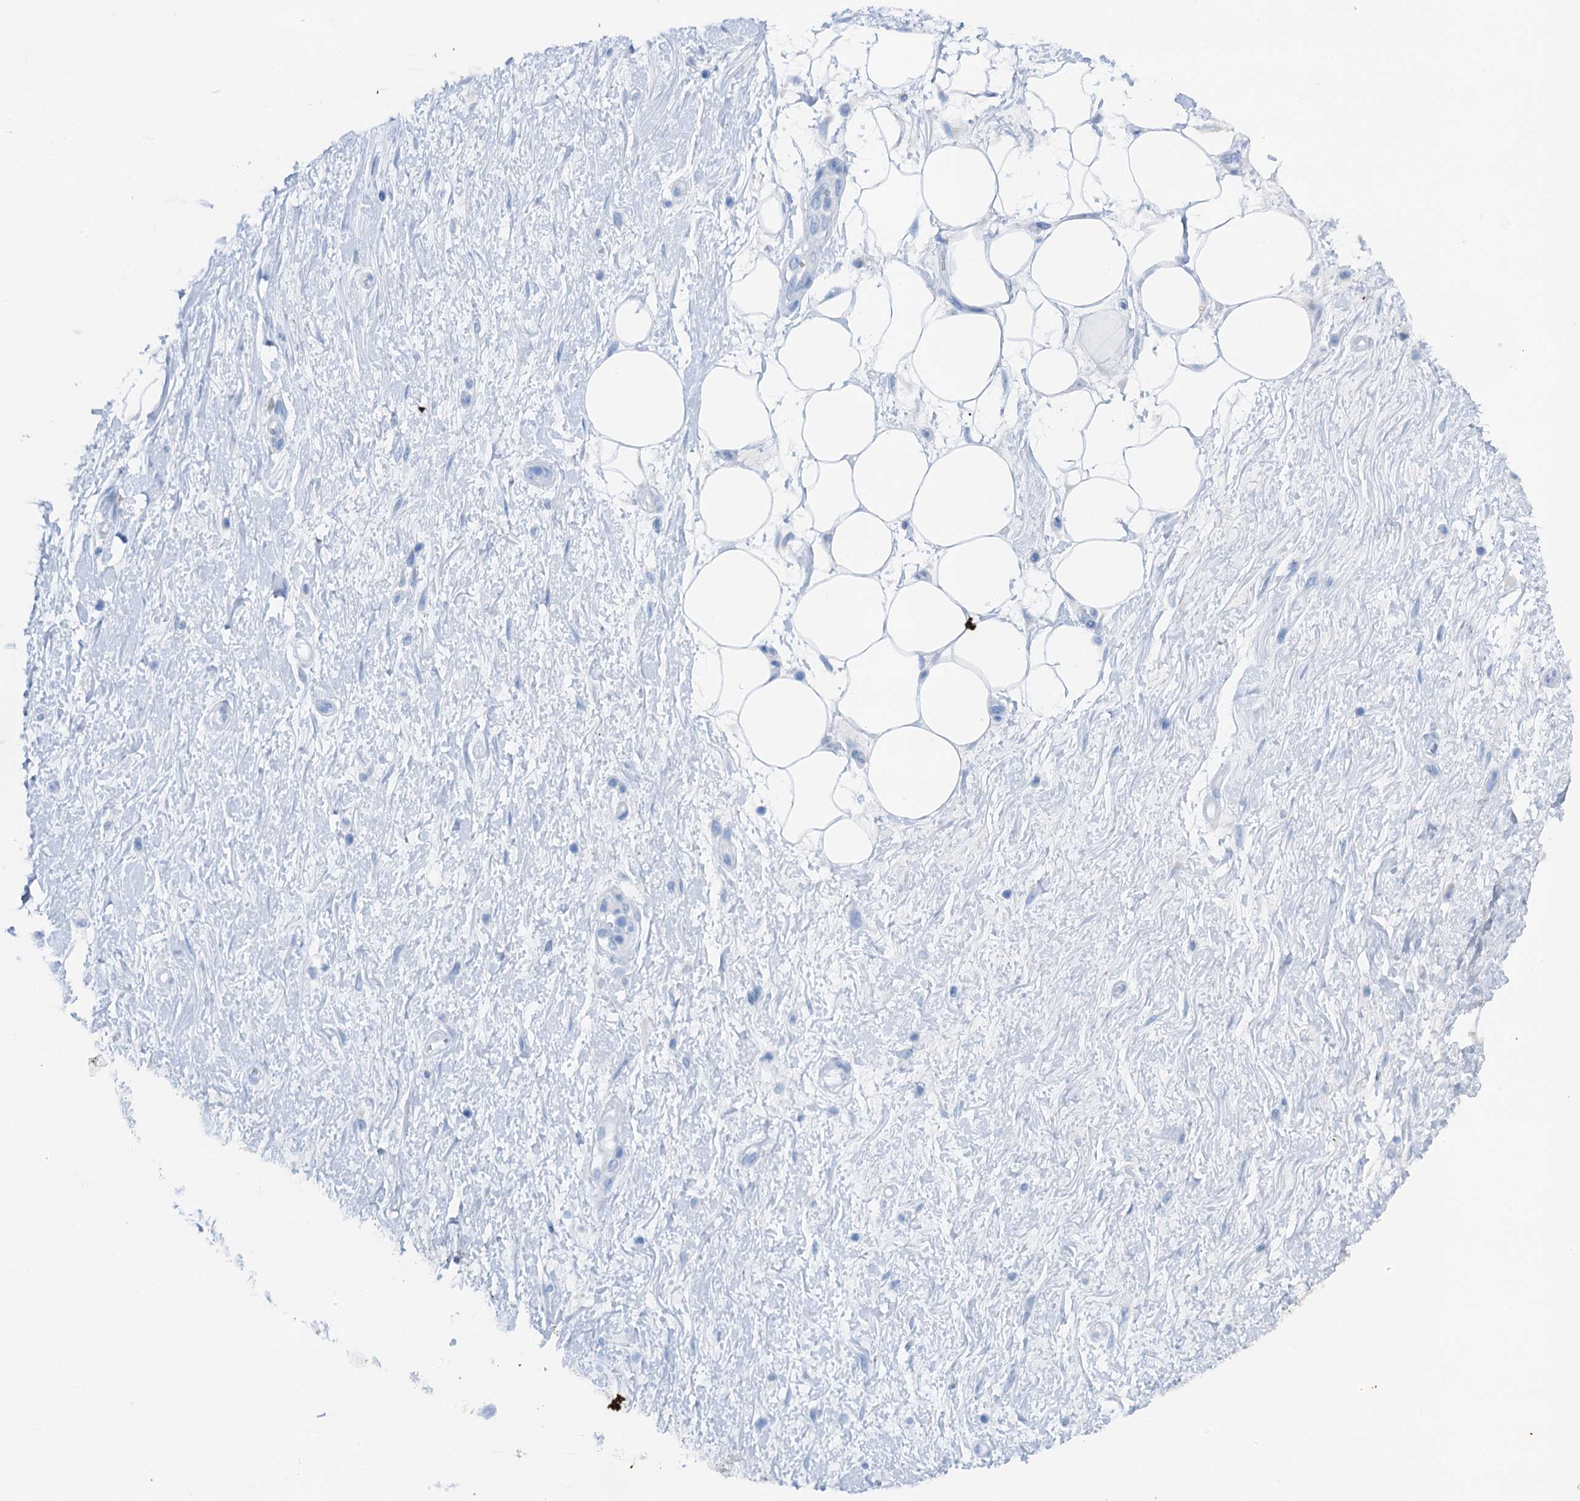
{"staining": {"intensity": "negative", "quantity": "none", "location": "none"}, "tissue": "adipose tissue", "cell_type": "Adipocytes", "image_type": "normal", "snomed": [{"axis": "morphology", "description": "Normal tissue, NOS"}, {"axis": "morphology", "description": "Adenocarcinoma, NOS"}, {"axis": "topography", "description": "Pancreas"}, {"axis": "topography", "description": "Peripheral nerve tissue"}], "caption": "High power microscopy photomicrograph of an immunohistochemistry image of normal adipose tissue, revealing no significant expression in adipocytes. (Brightfield microscopy of DAB (3,3'-diaminobenzidine) immunohistochemistry (IHC) at high magnification).", "gene": "C1QTNF4", "patient": {"sex": "male", "age": 59}}